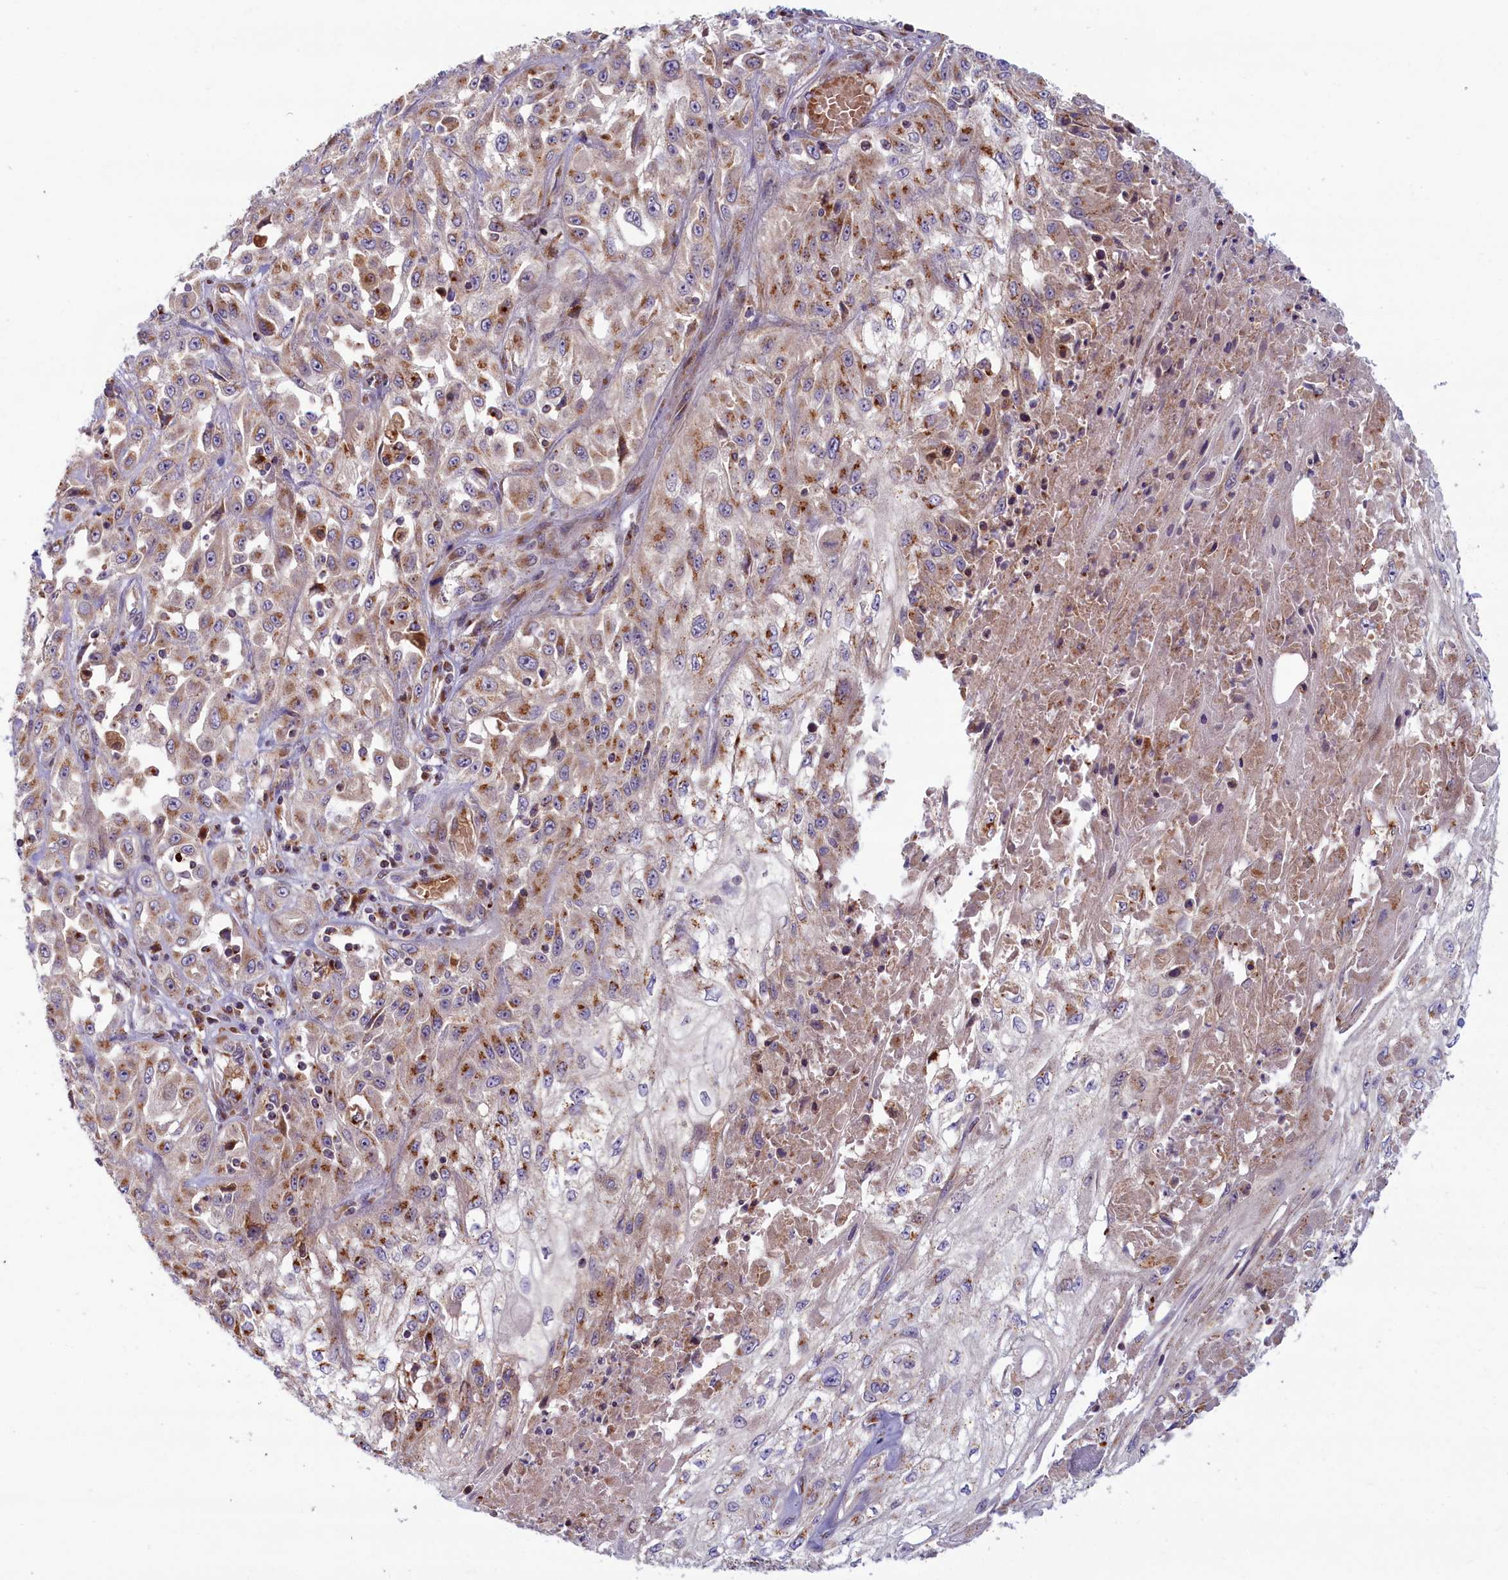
{"staining": {"intensity": "moderate", "quantity": "25%-75%", "location": "cytoplasmic/membranous"}, "tissue": "skin cancer", "cell_type": "Tumor cells", "image_type": "cancer", "snomed": [{"axis": "morphology", "description": "Squamous cell carcinoma, NOS"}, {"axis": "morphology", "description": "Squamous cell carcinoma, metastatic, NOS"}, {"axis": "topography", "description": "Skin"}, {"axis": "topography", "description": "Lymph node"}], "caption": "The immunohistochemical stain labels moderate cytoplasmic/membranous staining in tumor cells of skin cancer tissue. The protein is shown in brown color, while the nuclei are stained blue.", "gene": "BLVRB", "patient": {"sex": "male", "age": 75}}